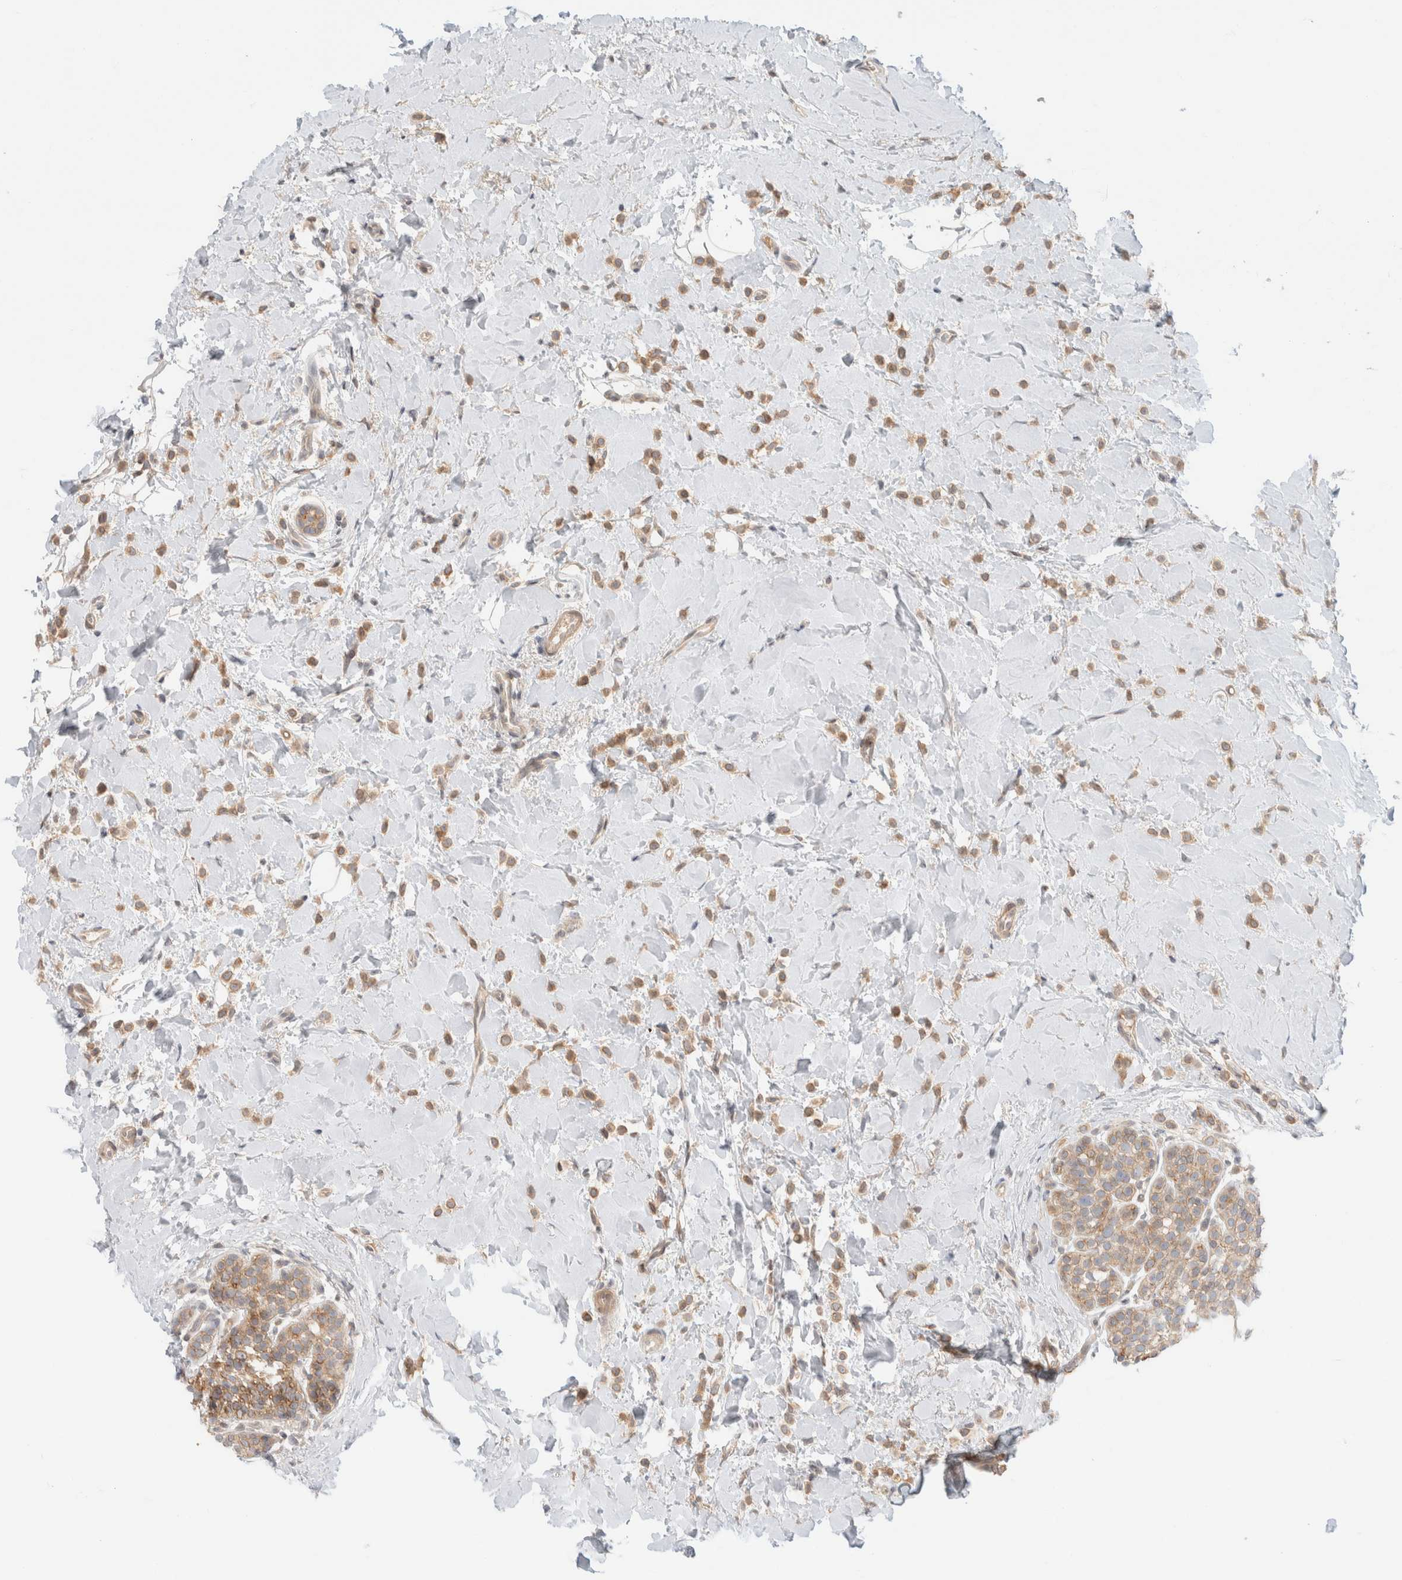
{"staining": {"intensity": "moderate", "quantity": ">75%", "location": "cytoplasmic/membranous"}, "tissue": "breast cancer", "cell_type": "Tumor cells", "image_type": "cancer", "snomed": [{"axis": "morphology", "description": "Normal tissue, NOS"}, {"axis": "morphology", "description": "Lobular carcinoma"}, {"axis": "topography", "description": "Breast"}], "caption": "An IHC histopathology image of neoplastic tissue is shown. Protein staining in brown labels moderate cytoplasmic/membranous positivity in breast lobular carcinoma within tumor cells. (DAB IHC, brown staining for protein, blue staining for nuclei).", "gene": "MARK3", "patient": {"sex": "female", "age": 50}}